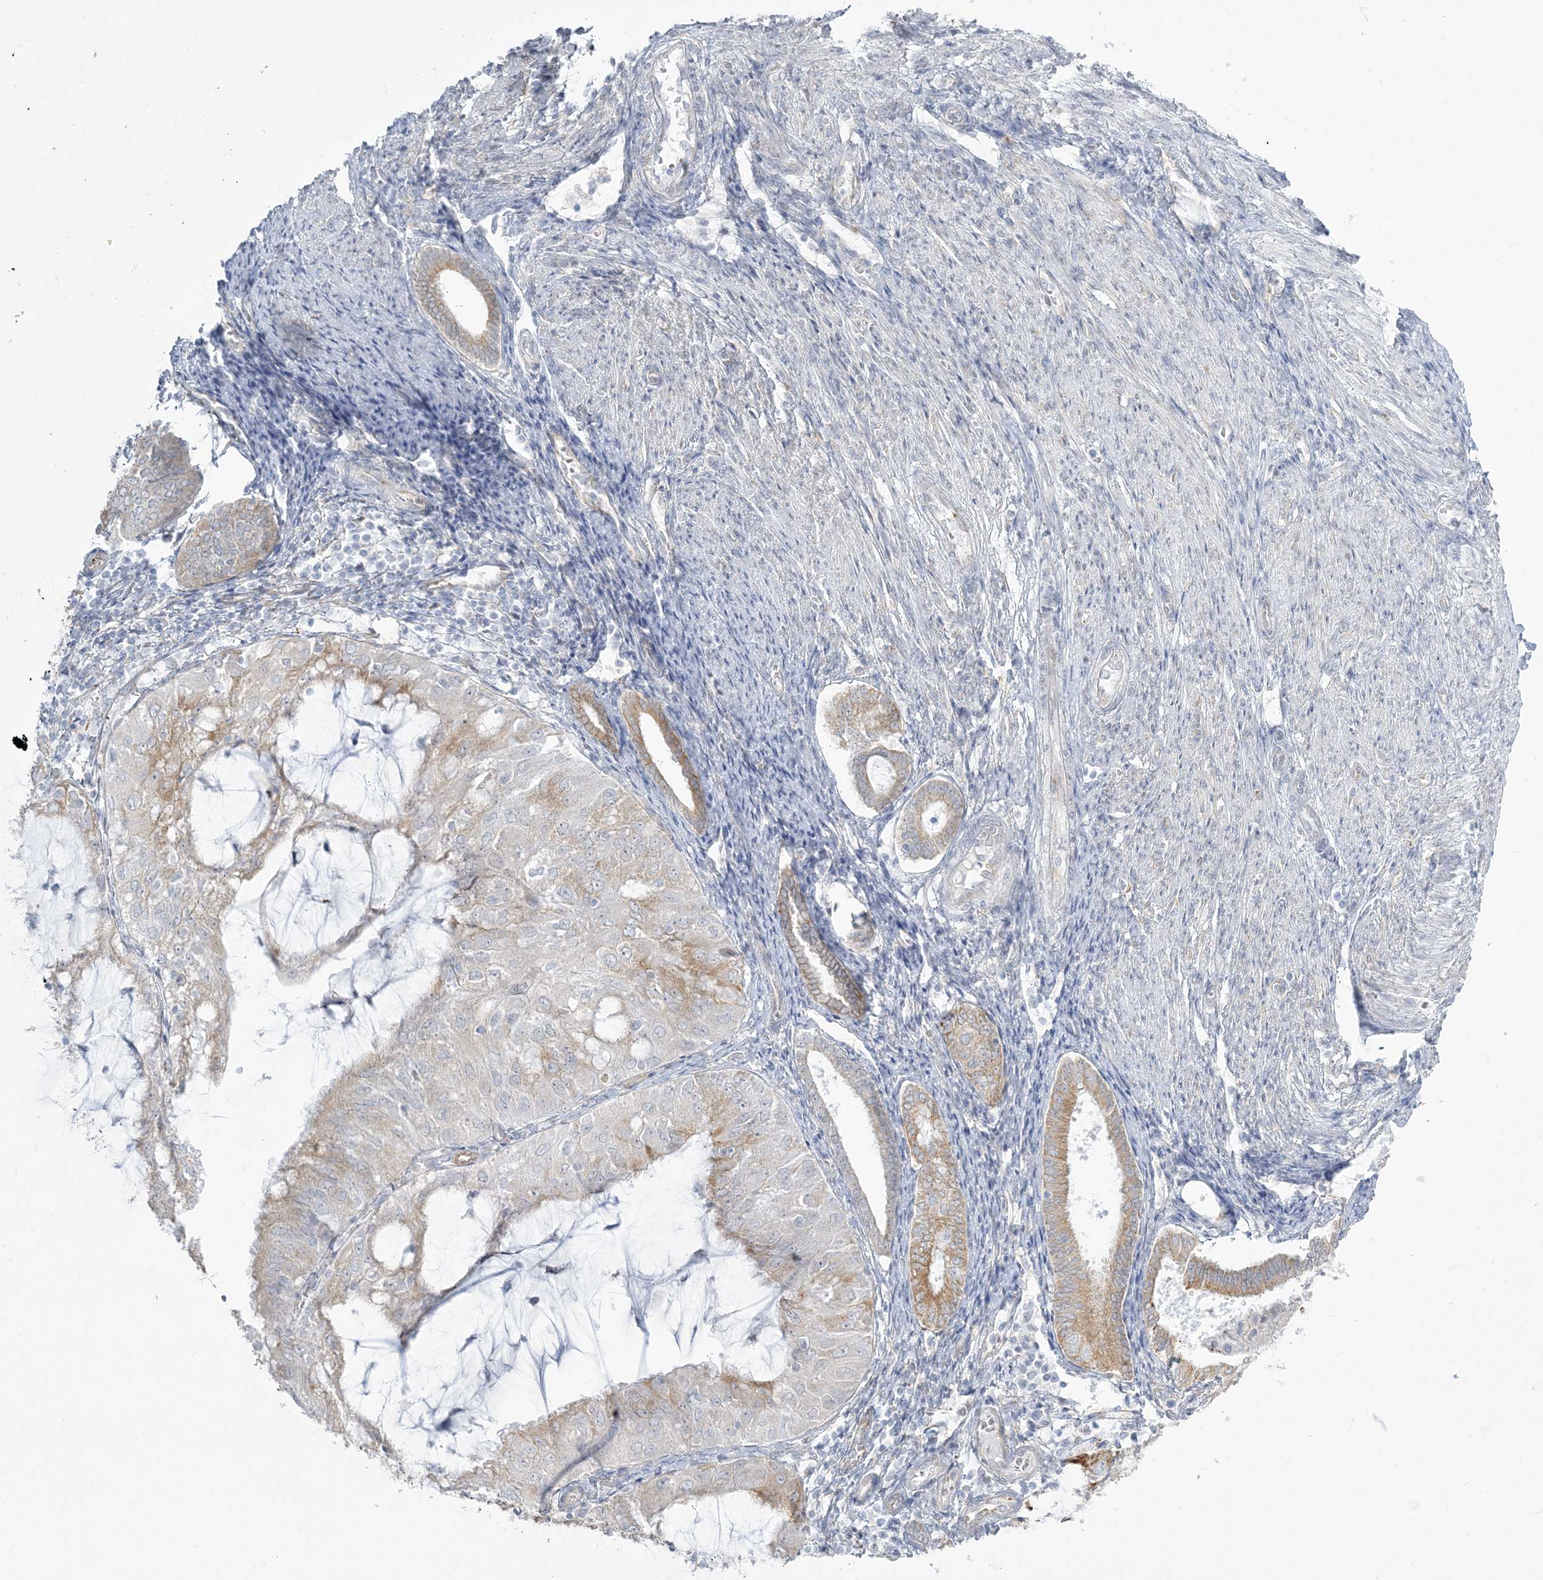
{"staining": {"intensity": "weak", "quantity": "25%-75%", "location": "cytoplasmic/membranous"}, "tissue": "endometrial cancer", "cell_type": "Tumor cells", "image_type": "cancer", "snomed": [{"axis": "morphology", "description": "Adenocarcinoma, NOS"}, {"axis": "topography", "description": "Endometrium"}], "caption": "Human adenocarcinoma (endometrial) stained for a protein (brown) exhibits weak cytoplasmic/membranous positive positivity in about 25%-75% of tumor cells.", "gene": "ZC3H6", "patient": {"sex": "female", "age": 81}}